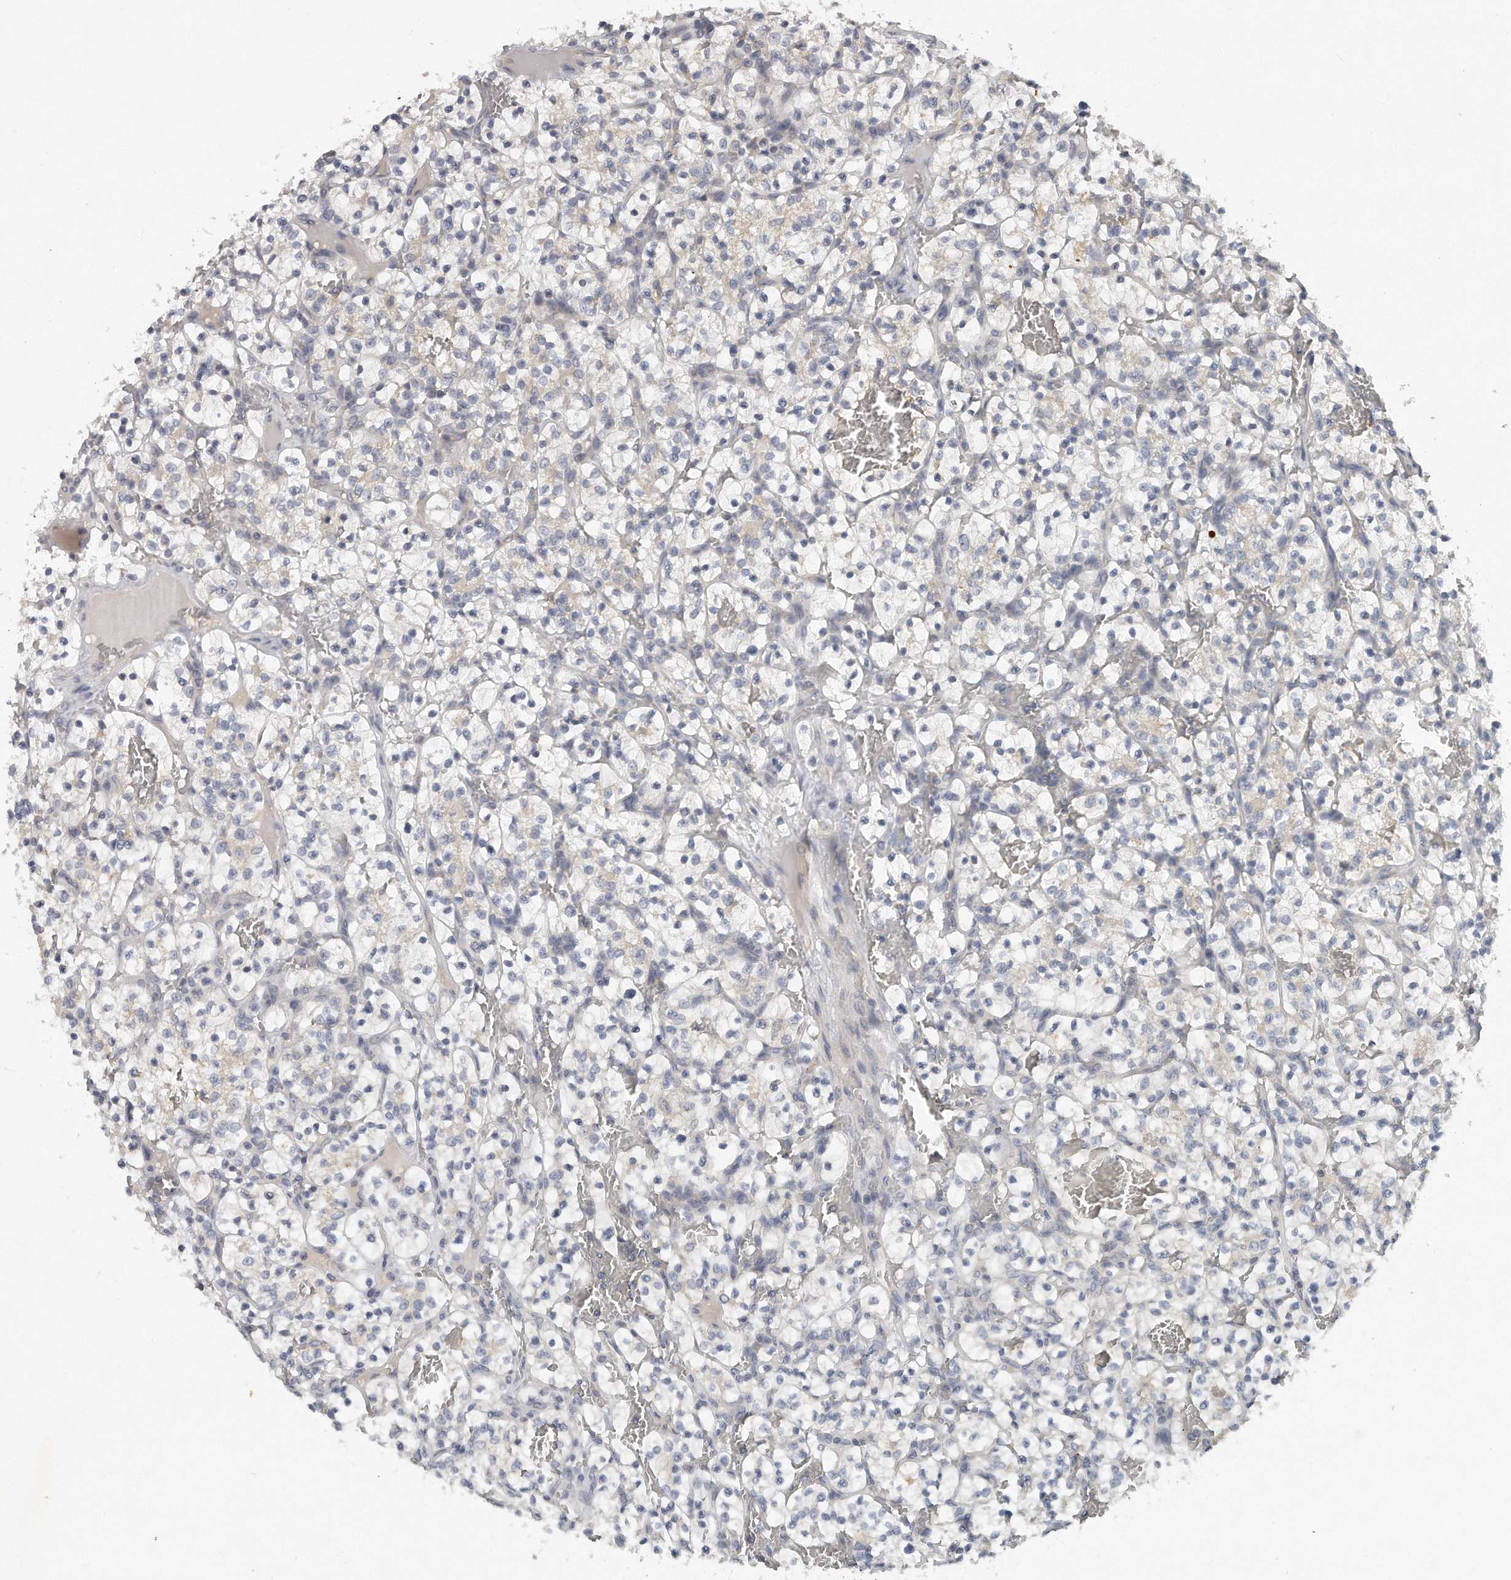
{"staining": {"intensity": "negative", "quantity": "none", "location": "none"}, "tissue": "renal cancer", "cell_type": "Tumor cells", "image_type": "cancer", "snomed": [{"axis": "morphology", "description": "Adenocarcinoma, NOS"}, {"axis": "topography", "description": "Kidney"}], "caption": "Immunohistochemical staining of adenocarcinoma (renal) reveals no significant positivity in tumor cells. The staining is performed using DAB brown chromogen with nuclei counter-stained in using hematoxylin.", "gene": "TRAPPC14", "patient": {"sex": "female", "age": 57}}